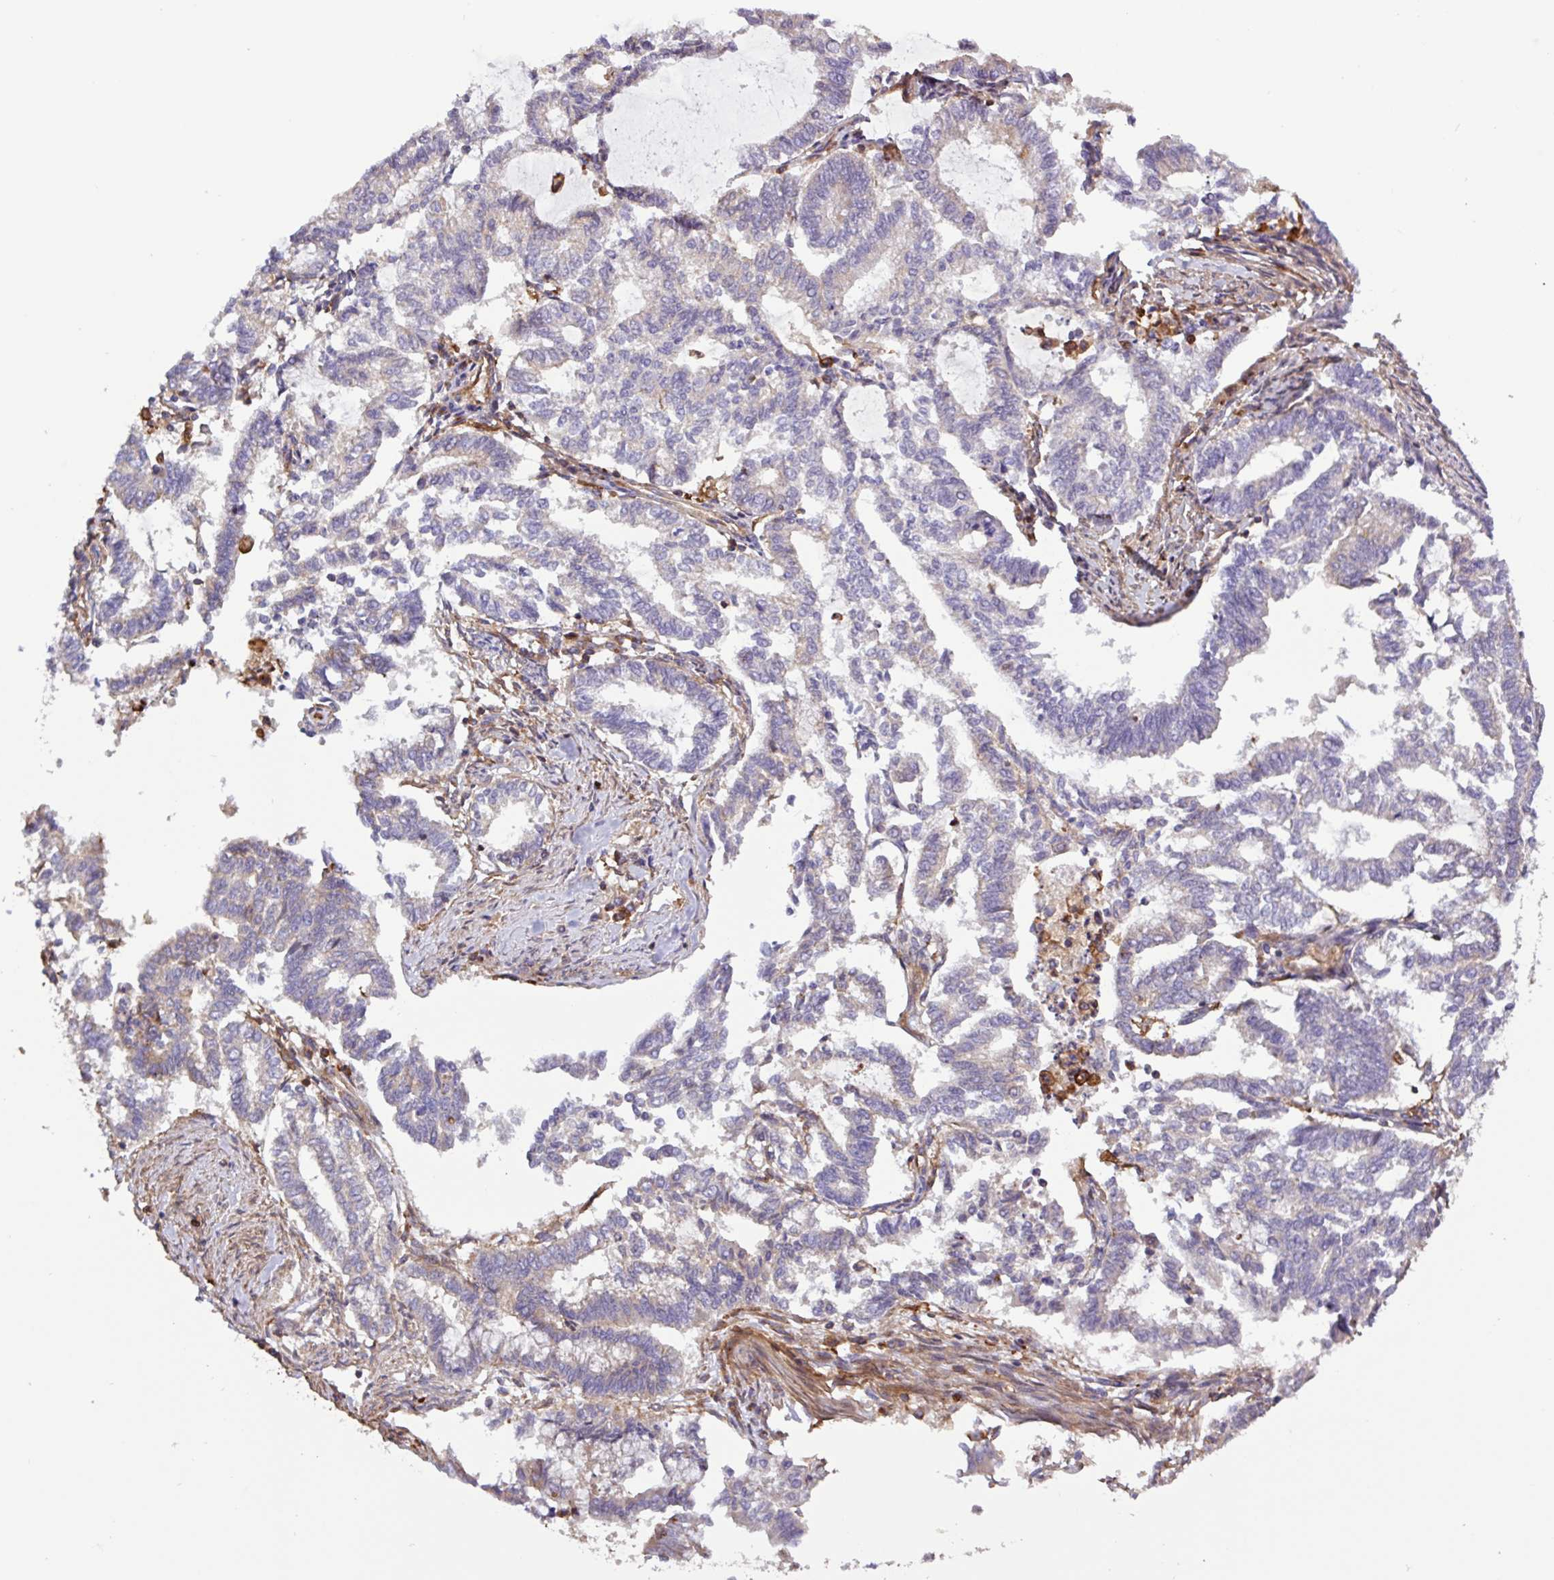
{"staining": {"intensity": "weak", "quantity": "25%-75%", "location": "cytoplasmic/membranous"}, "tissue": "endometrial cancer", "cell_type": "Tumor cells", "image_type": "cancer", "snomed": [{"axis": "morphology", "description": "Adenocarcinoma, NOS"}, {"axis": "topography", "description": "Endometrium"}], "caption": "Human endometrial adenocarcinoma stained with a brown dye demonstrates weak cytoplasmic/membranous positive positivity in approximately 25%-75% of tumor cells.", "gene": "ACTR3", "patient": {"sex": "female", "age": 79}}